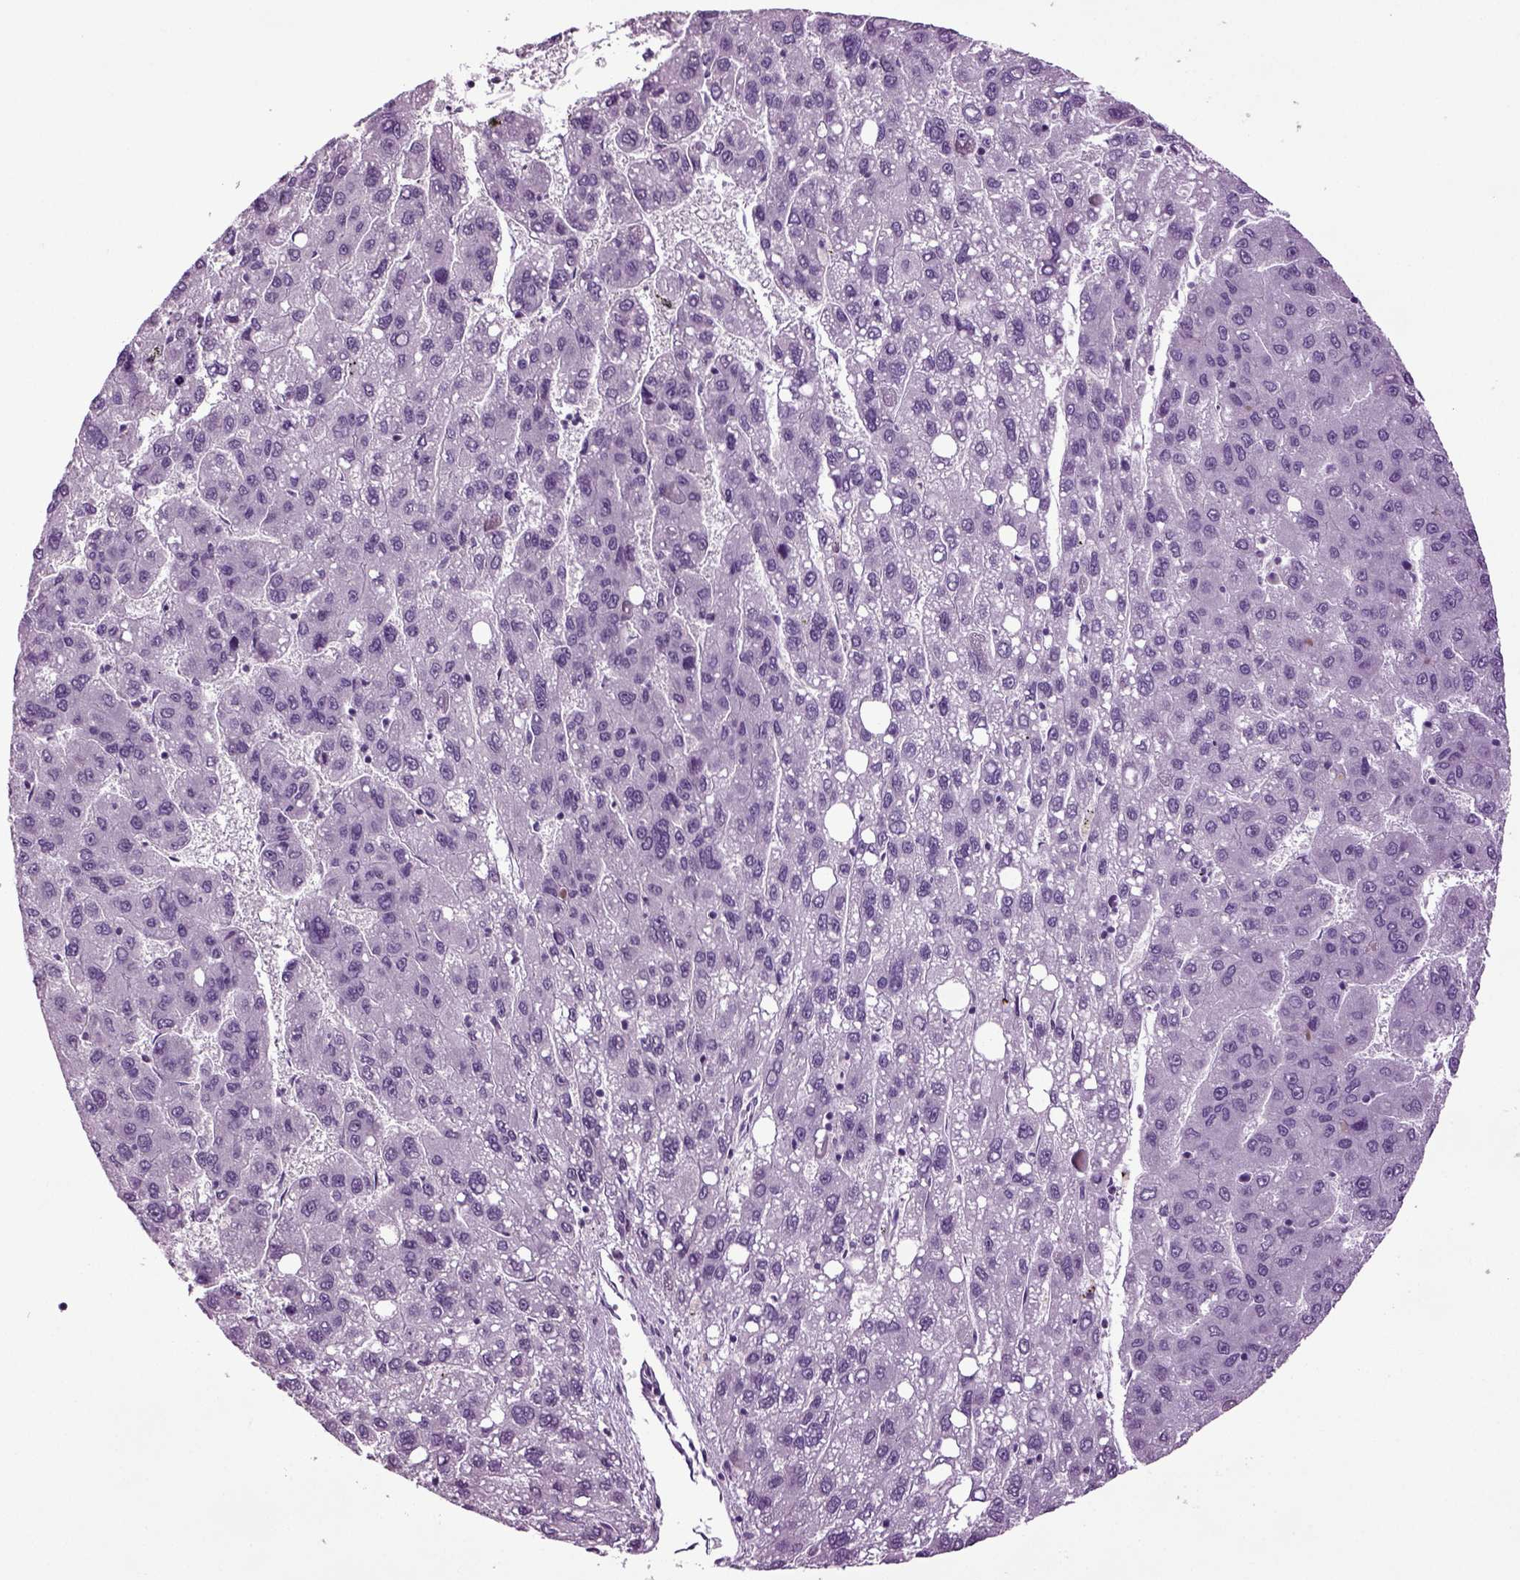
{"staining": {"intensity": "negative", "quantity": "none", "location": "none"}, "tissue": "liver cancer", "cell_type": "Tumor cells", "image_type": "cancer", "snomed": [{"axis": "morphology", "description": "Carcinoma, Hepatocellular, NOS"}, {"axis": "topography", "description": "Liver"}], "caption": "A photomicrograph of liver hepatocellular carcinoma stained for a protein shows no brown staining in tumor cells.", "gene": "PLCH2", "patient": {"sex": "female", "age": 82}}